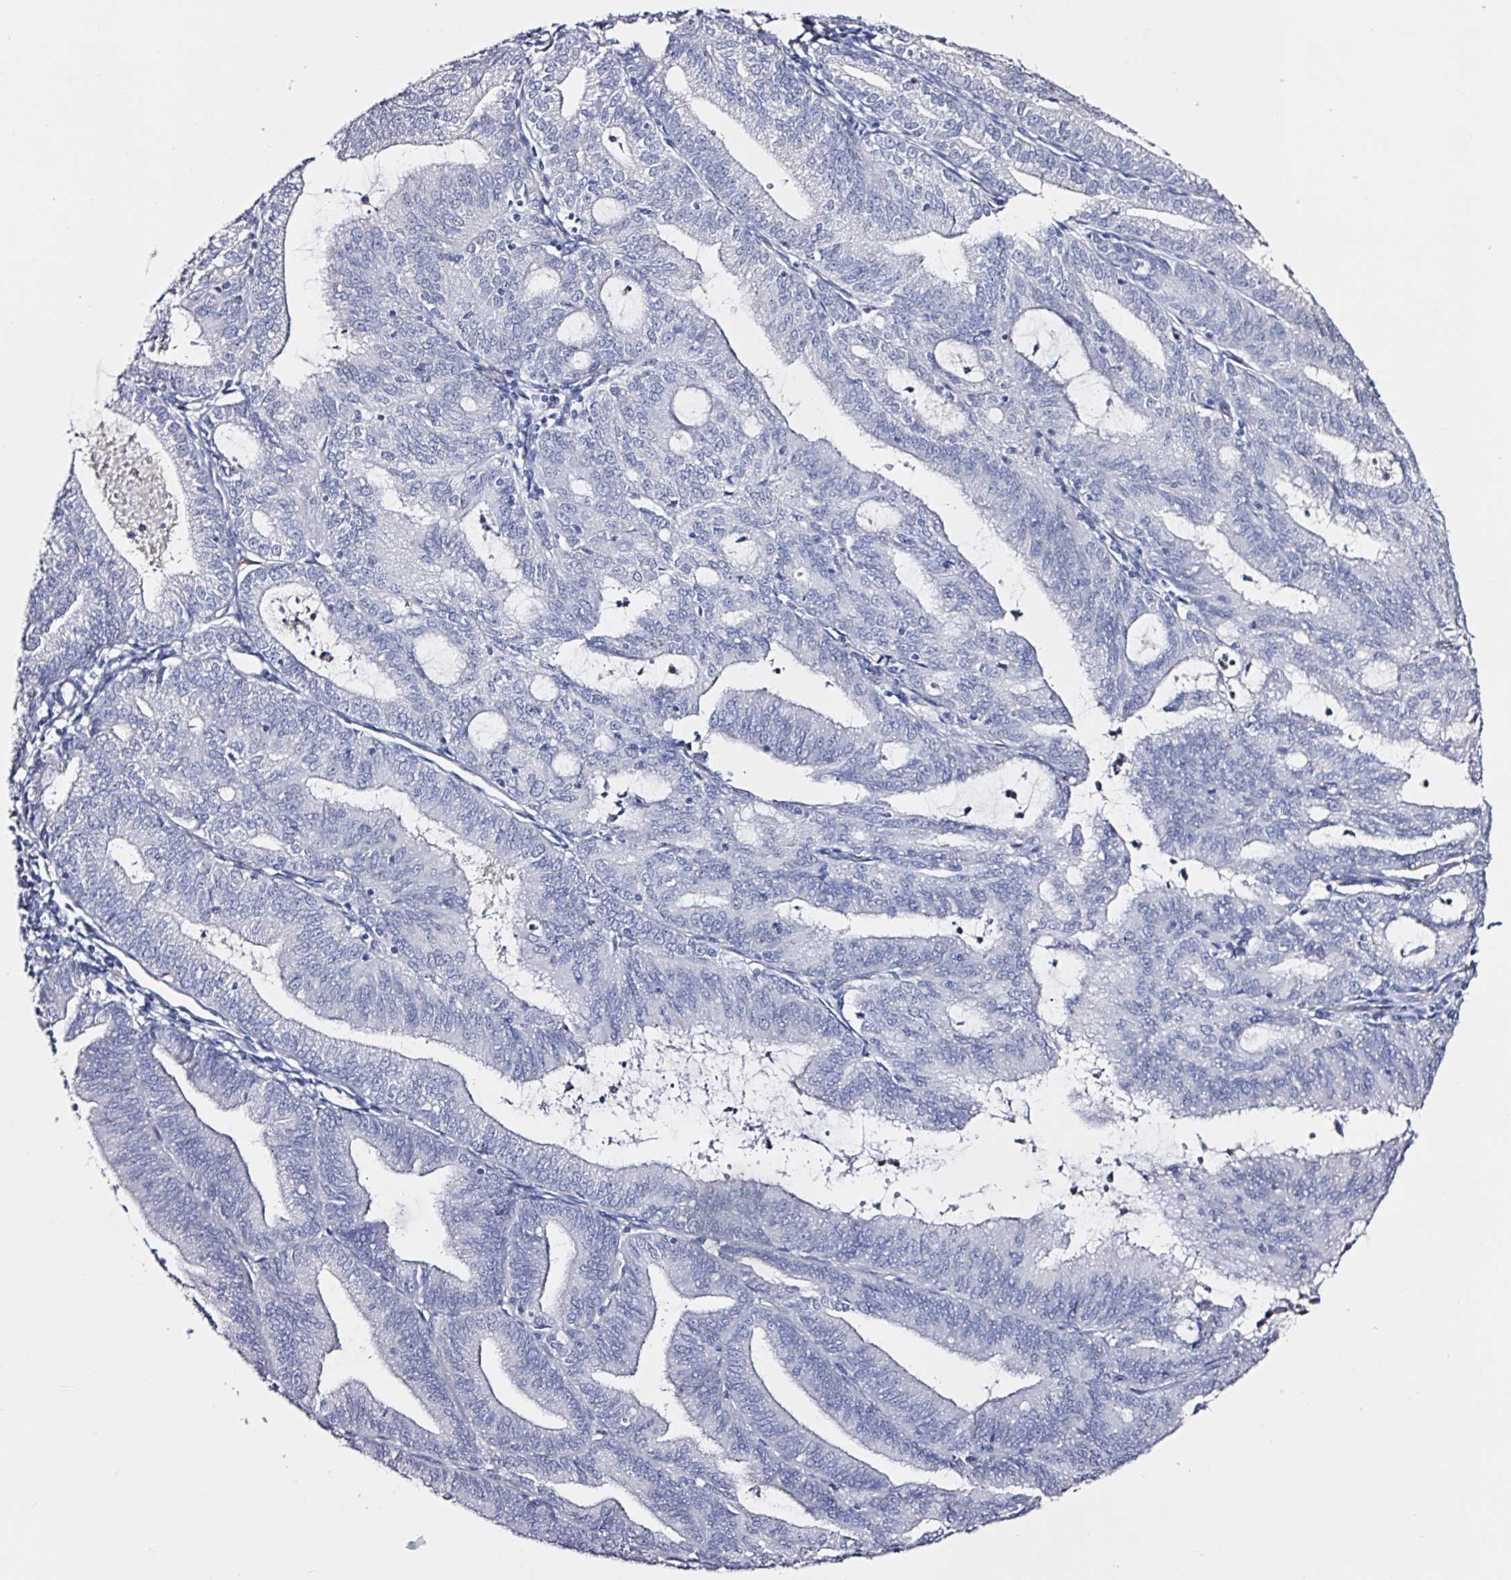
{"staining": {"intensity": "negative", "quantity": "none", "location": "none"}, "tissue": "endometrial cancer", "cell_type": "Tumor cells", "image_type": "cancer", "snomed": [{"axis": "morphology", "description": "Adenocarcinoma, NOS"}, {"axis": "topography", "description": "Endometrium"}], "caption": "IHC micrograph of neoplastic tissue: endometrial cancer stained with DAB reveals no significant protein expression in tumor cells. The staining is performed using DAB (3,3'-diaminobenzidine) brown chromogen with nuclei counter-stained in using hematoxylin.", "gene": "ACSBG2", "patient": {"sex": "female", "age": 70}}